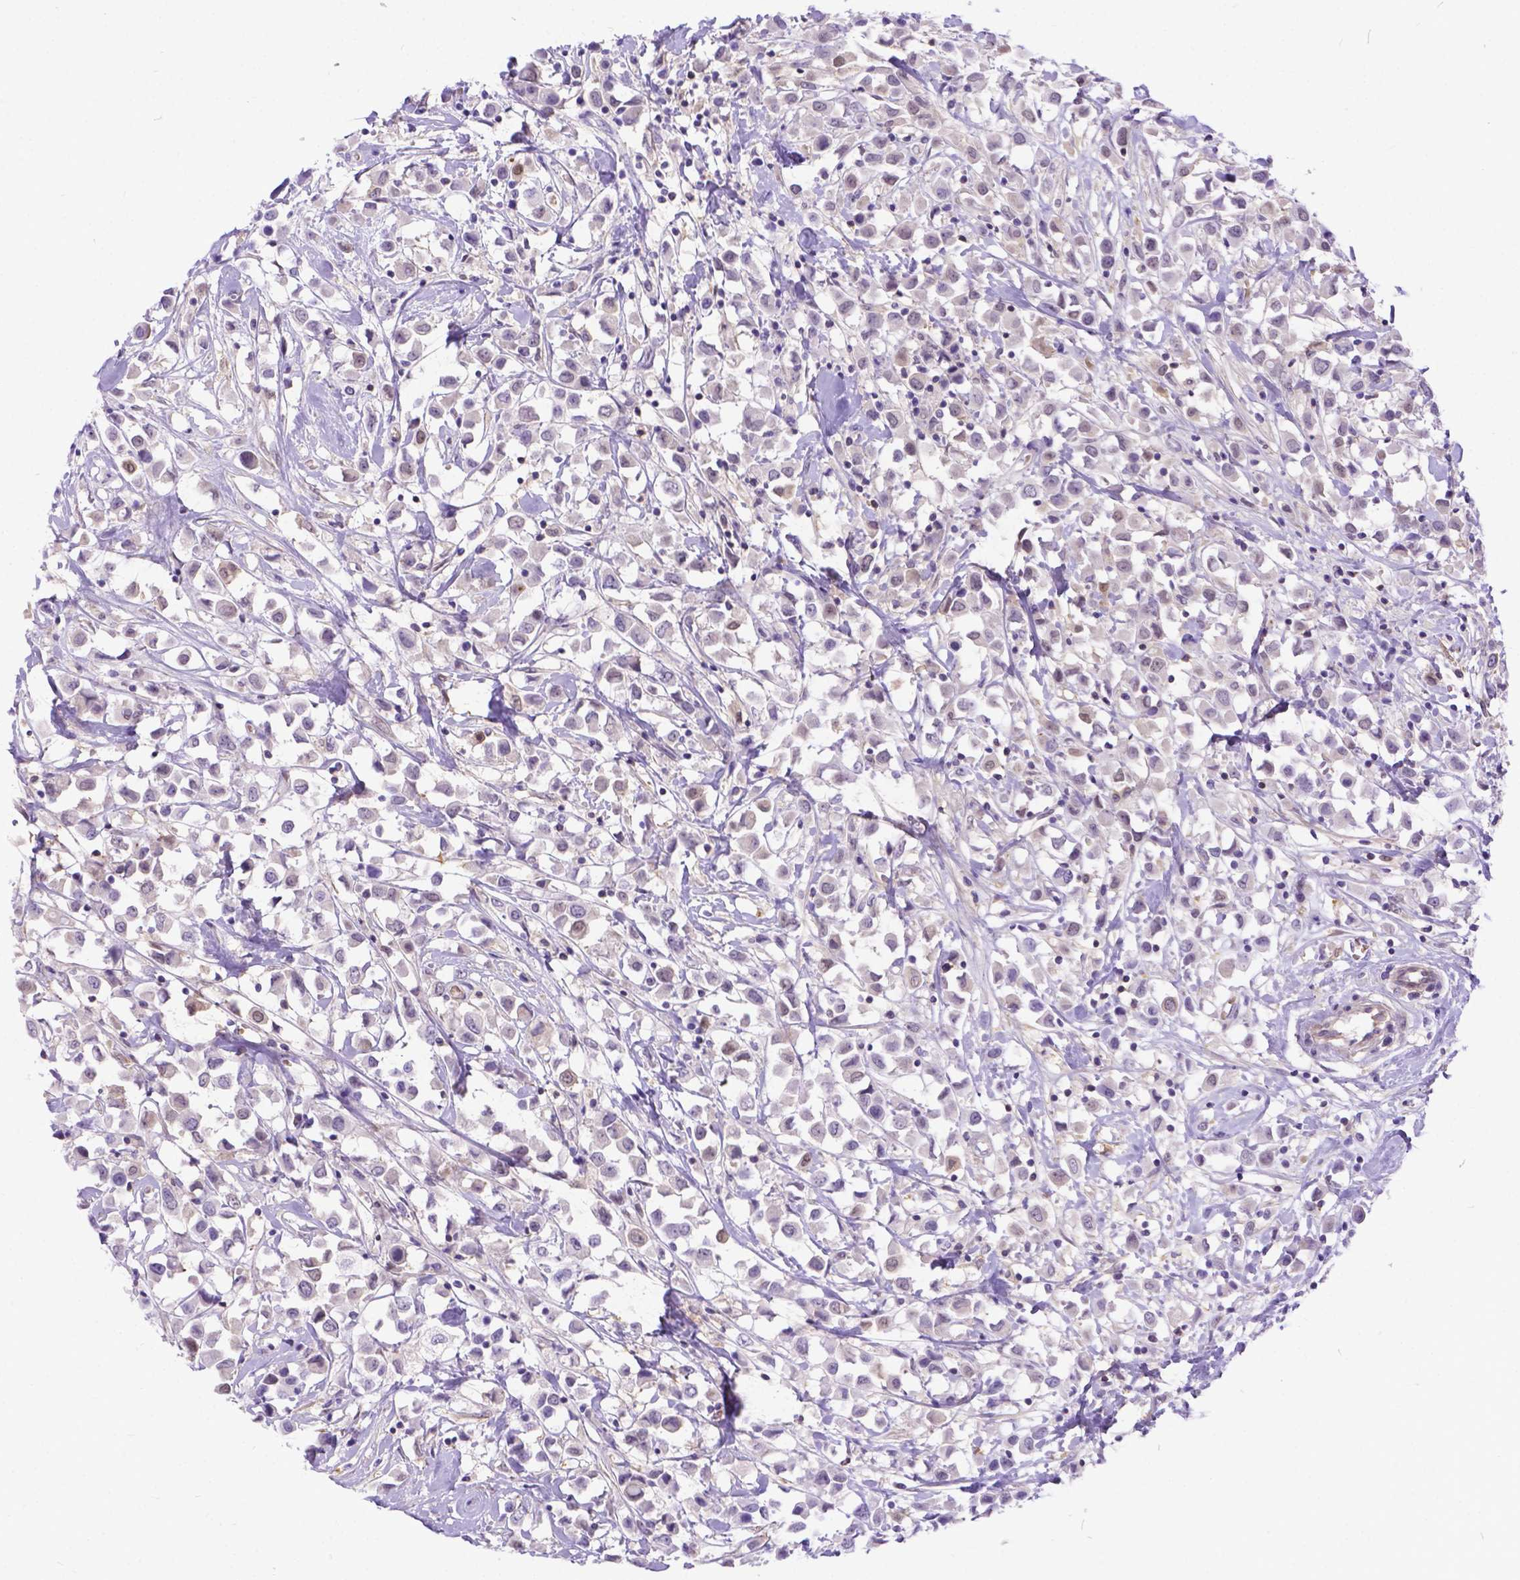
{"staining": {"intensity": "weak", "quantity": "25%-75%", "location": "cytoplasmic/membranous,nuclear"}, "tissue": "breast cancer", "cell_type": "Tumor cells", "image_type": "cancer", "snomed": [{"axis": "morphology", "description": "Duct carcinoma"}, {"axis": "topography", "description": "Breast"}], "caption": "Breast infiltrating ductal carcinoma tissue shows weak cytoplasmic/membranous and nuclear positivity in approximately 25%-75% of tumor cells, visualized by immunohistochemistry.", "gene": "TMEM169", "patient": {"sex": "female", "age": 61}}